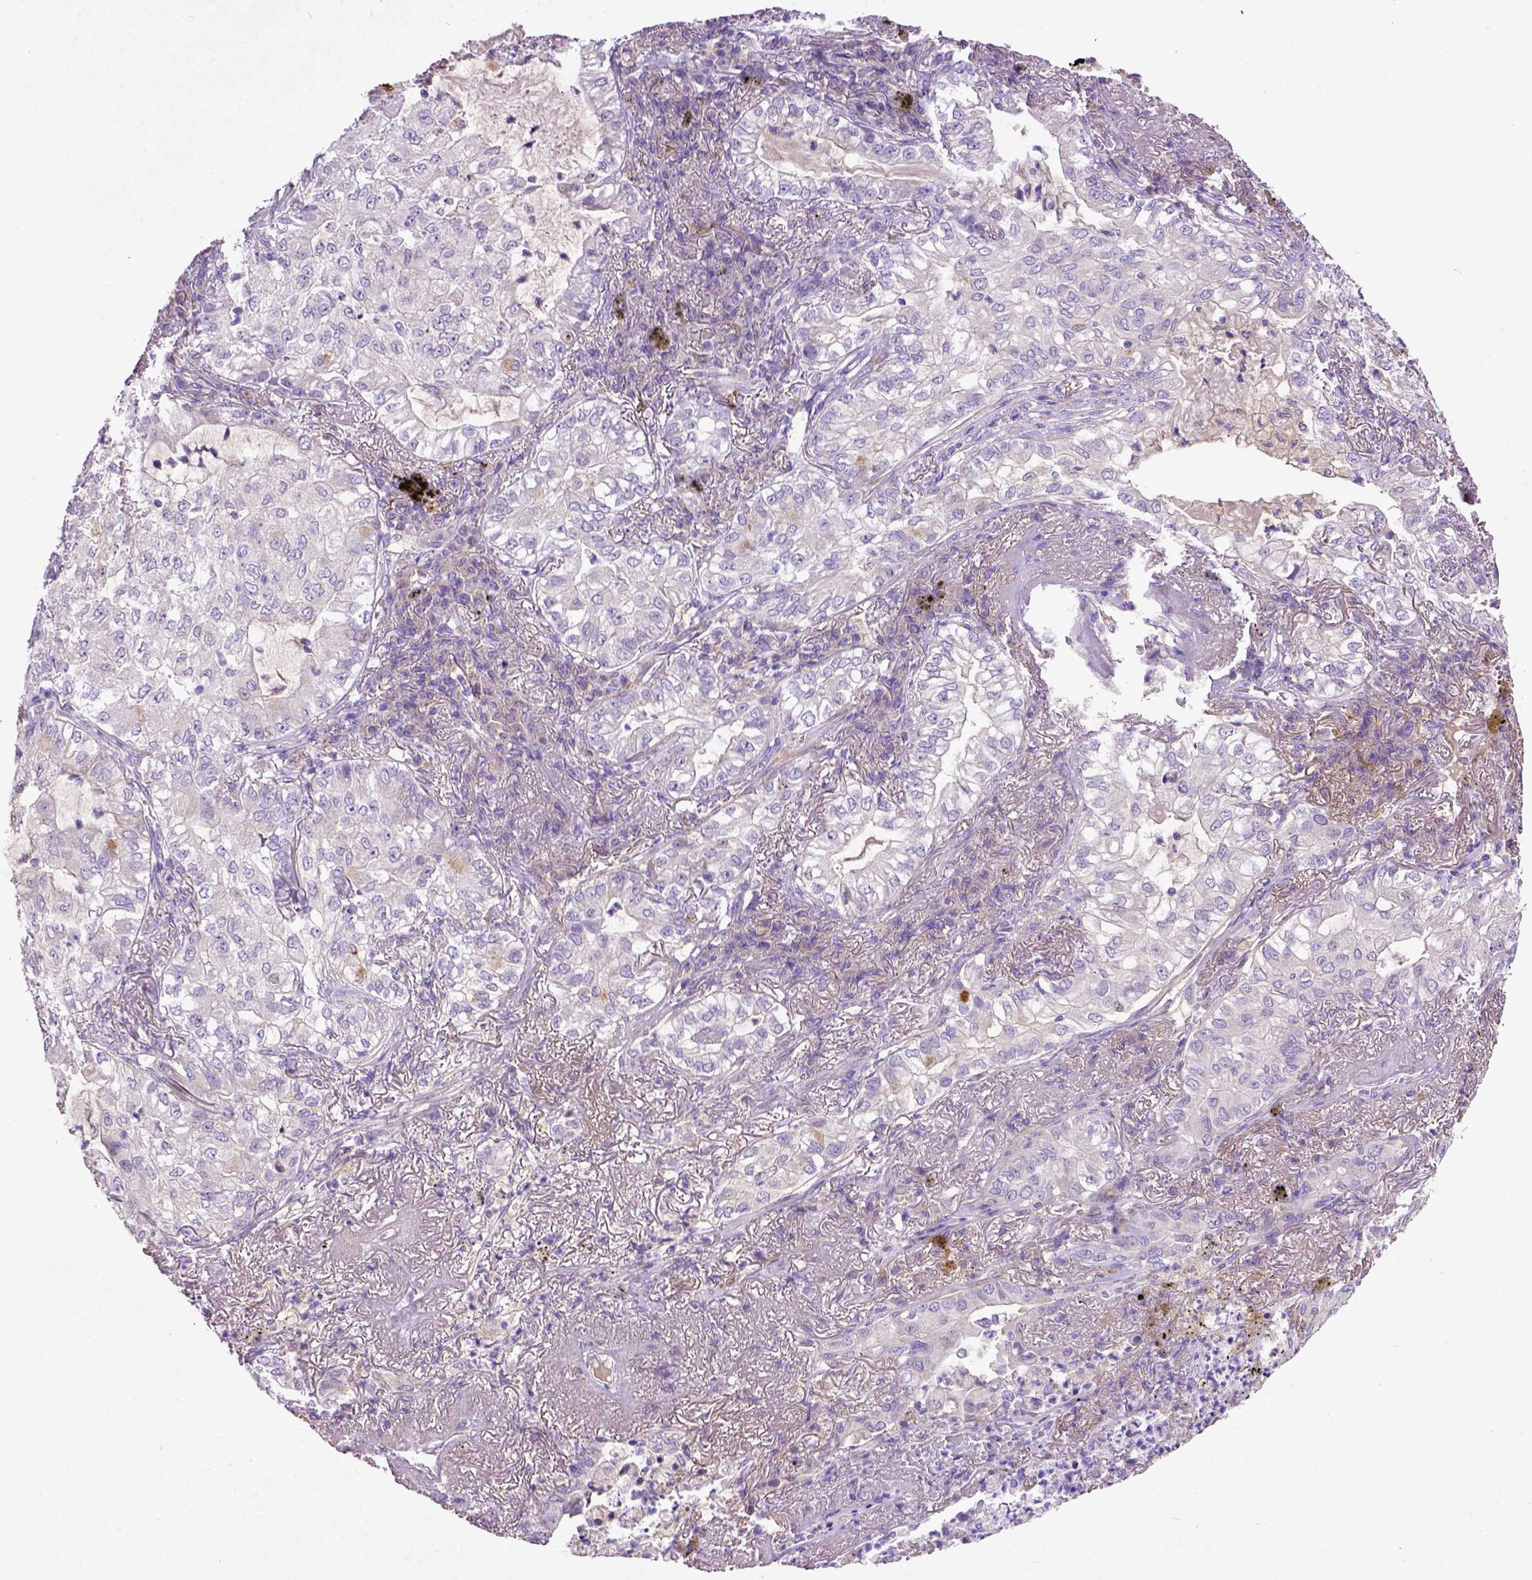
{"staining": {"intensity": "negative", "quantity": "none", "location": "none"}, "tissue": "lung cancer", "cell_type": "Tumor cells", "image_type": "cancer", "snomed": [{"axis": "morphology", "description": "Adenocarcinoma, NOS"}, {"axis": "topography", "description": "Lung"}], "caption": "This is an immunohistochemistry micrograph of human adenocarcinoma (lung). There is no positivity in tumor cells.", "gene": "DEPDC1B", "patient": {"sex": "female", "age": 73}}